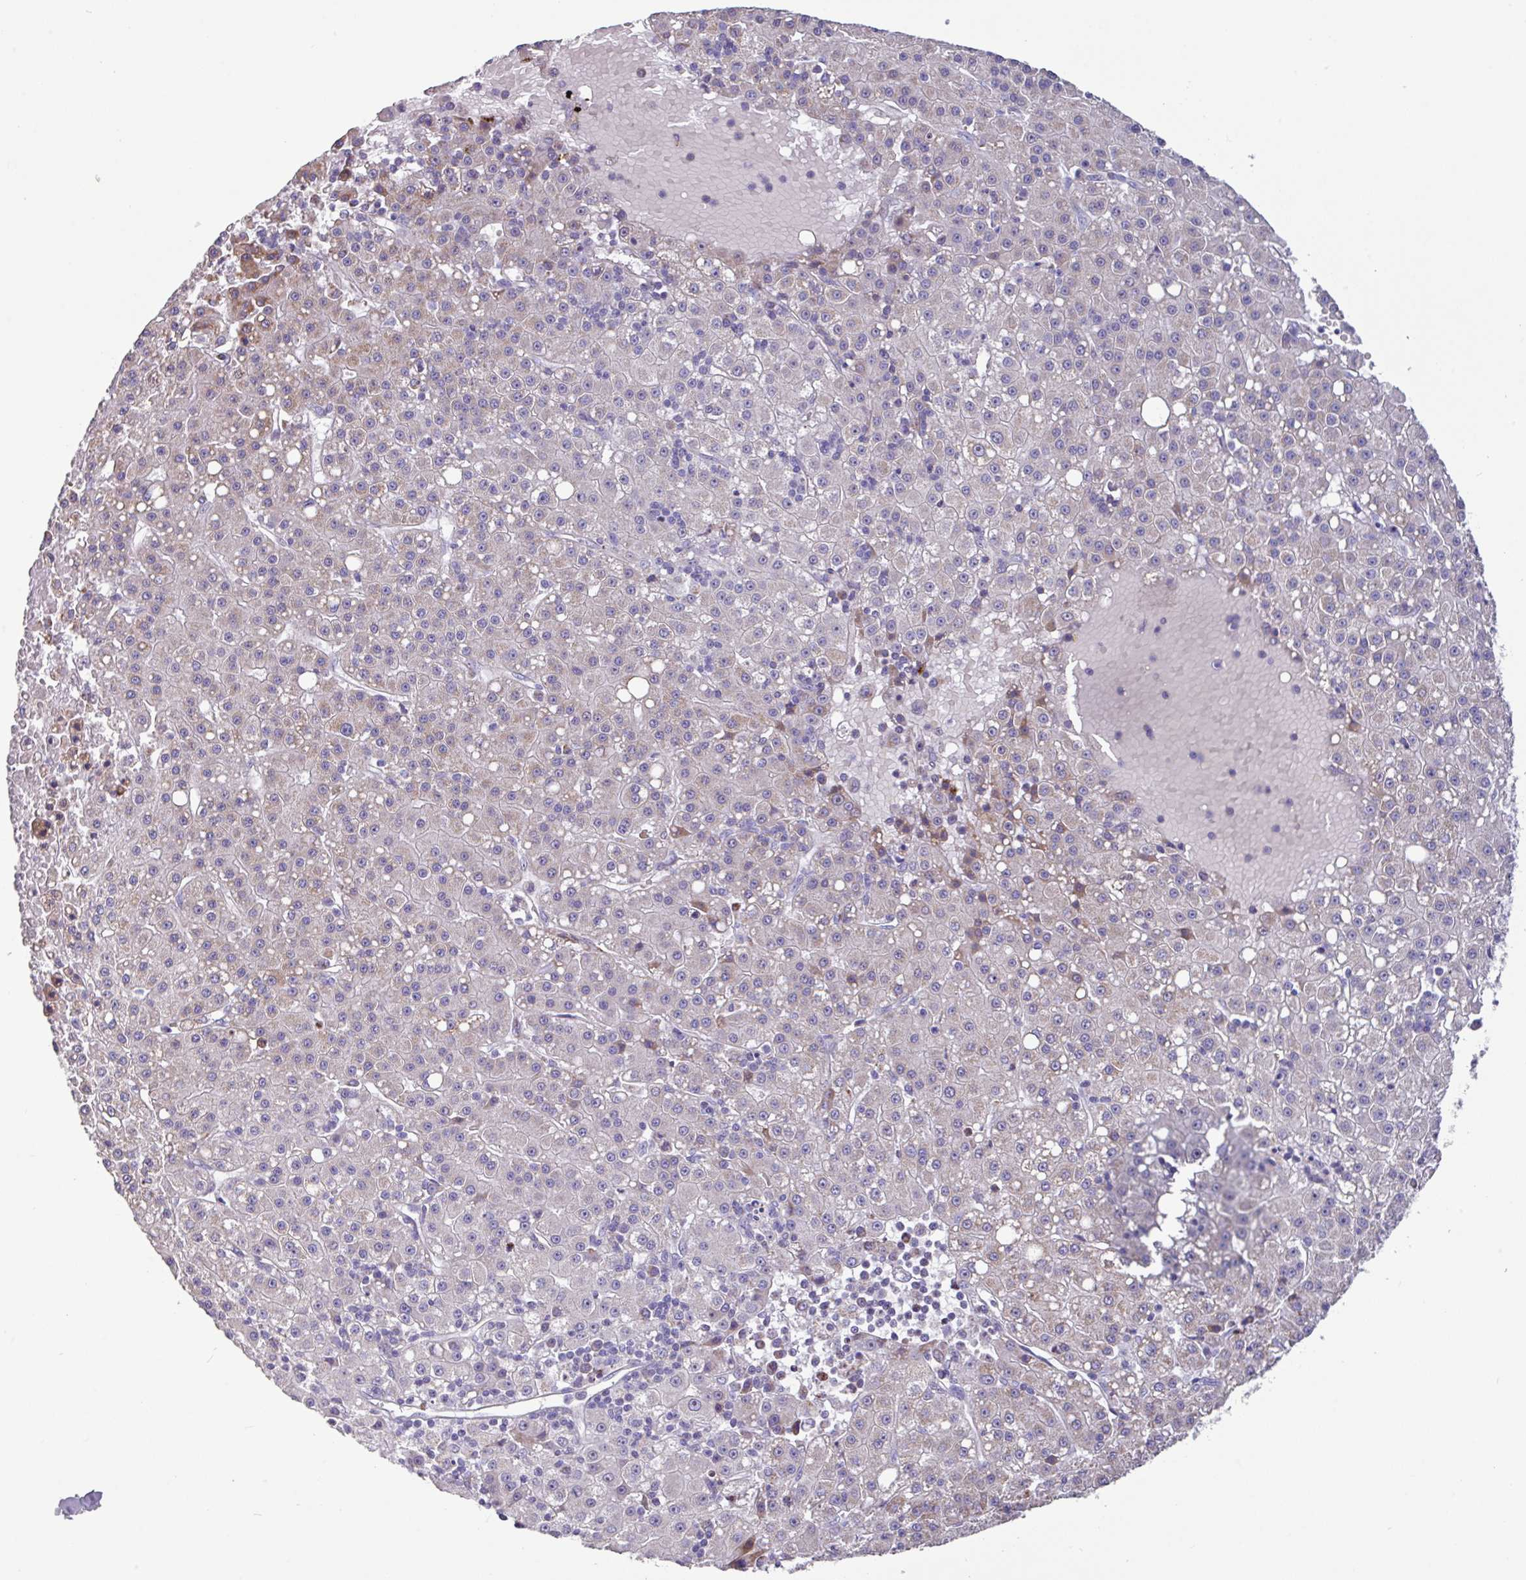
{"staining": {"intensity": "weak", "quantity": "<25%", "location": "cytoplasmic/membranous"}, "tissue": "liver cancer", "cell_type": "Tumor cells", "image_type": "cancer", "snomed": [{"axis": "morphology", "description": "Carcinoma, Hepatocellular, NOS"}, {"axis": "topography", "description": "Liver"}], "caption": "A histopathology image of human liver cancer (hepatocellular carcinoma) is negative for staining in tumor cells. (IHC, brightfield microscopy, high magnification).", "gene": "MT-ND4", "patient": {"sex": "male", "age": 76}}